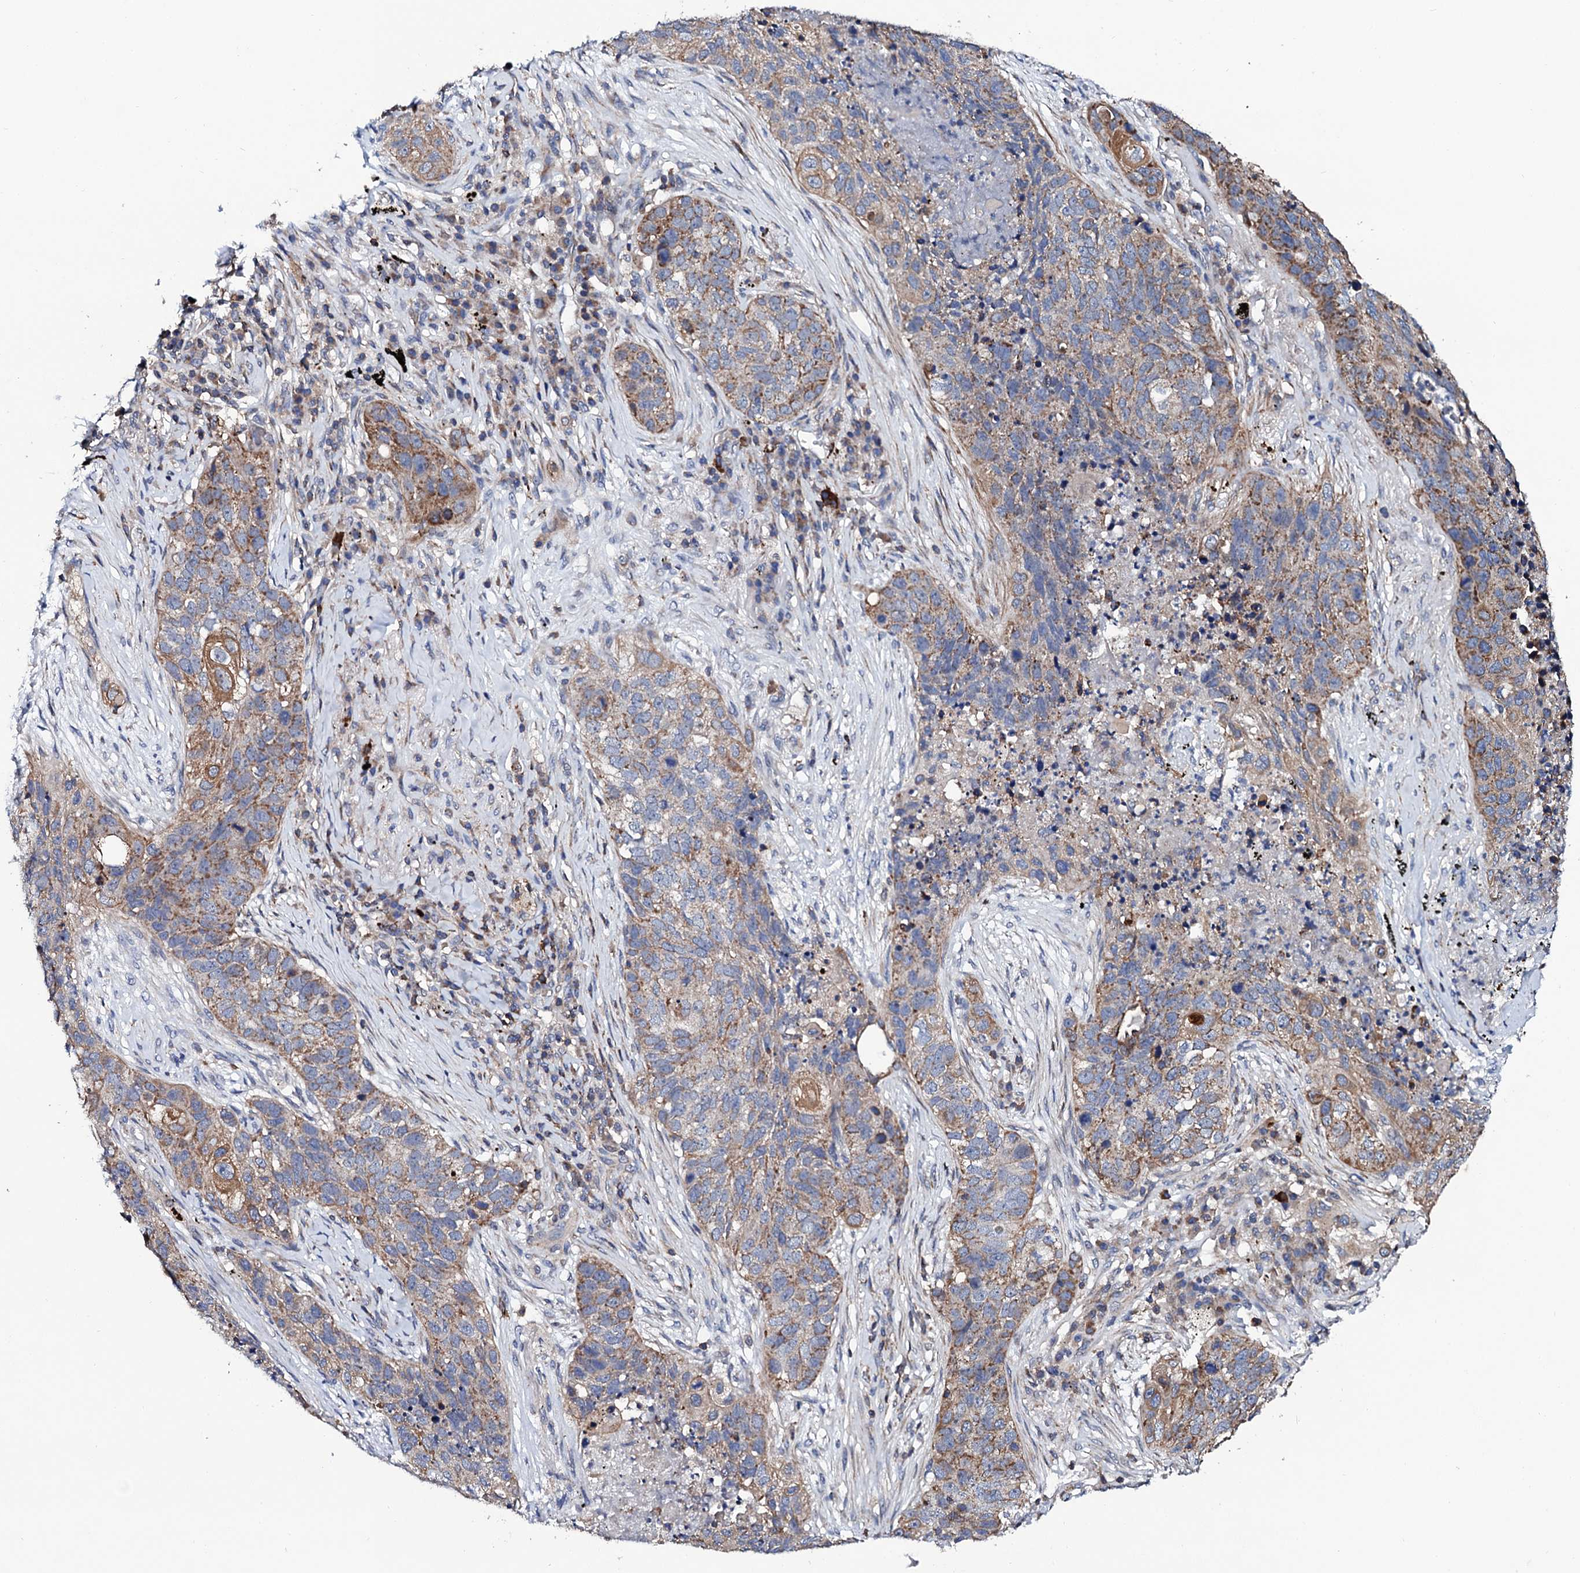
{"staining": {"intensity": "moderate", "quantity": "25%-75%", "location": "cytoplasmic/membranous"}, "tissue": "lung cancer", "cell_type": "Tumor cells", "image_type": "cancer", "snomed": [{"axis": "morphology", "description": "Squamous cell carcinoma, NOS"}, {"axis": "topography", "description": "Lung"}], "caption": "DAB (3,3'-diaminobenzidine) immunohistochemical staining of lung squamous cell carcinoma displays moderate cytoplasmic/membranous protein expression in approximately 25%-75% of tumor cells. Using DAB (brown) and hematoxylin (blue) stains, captured at high magnification using brightfield microscopy.", "gene": "COG4", "patient": {"sex": "female", "age": 63}}